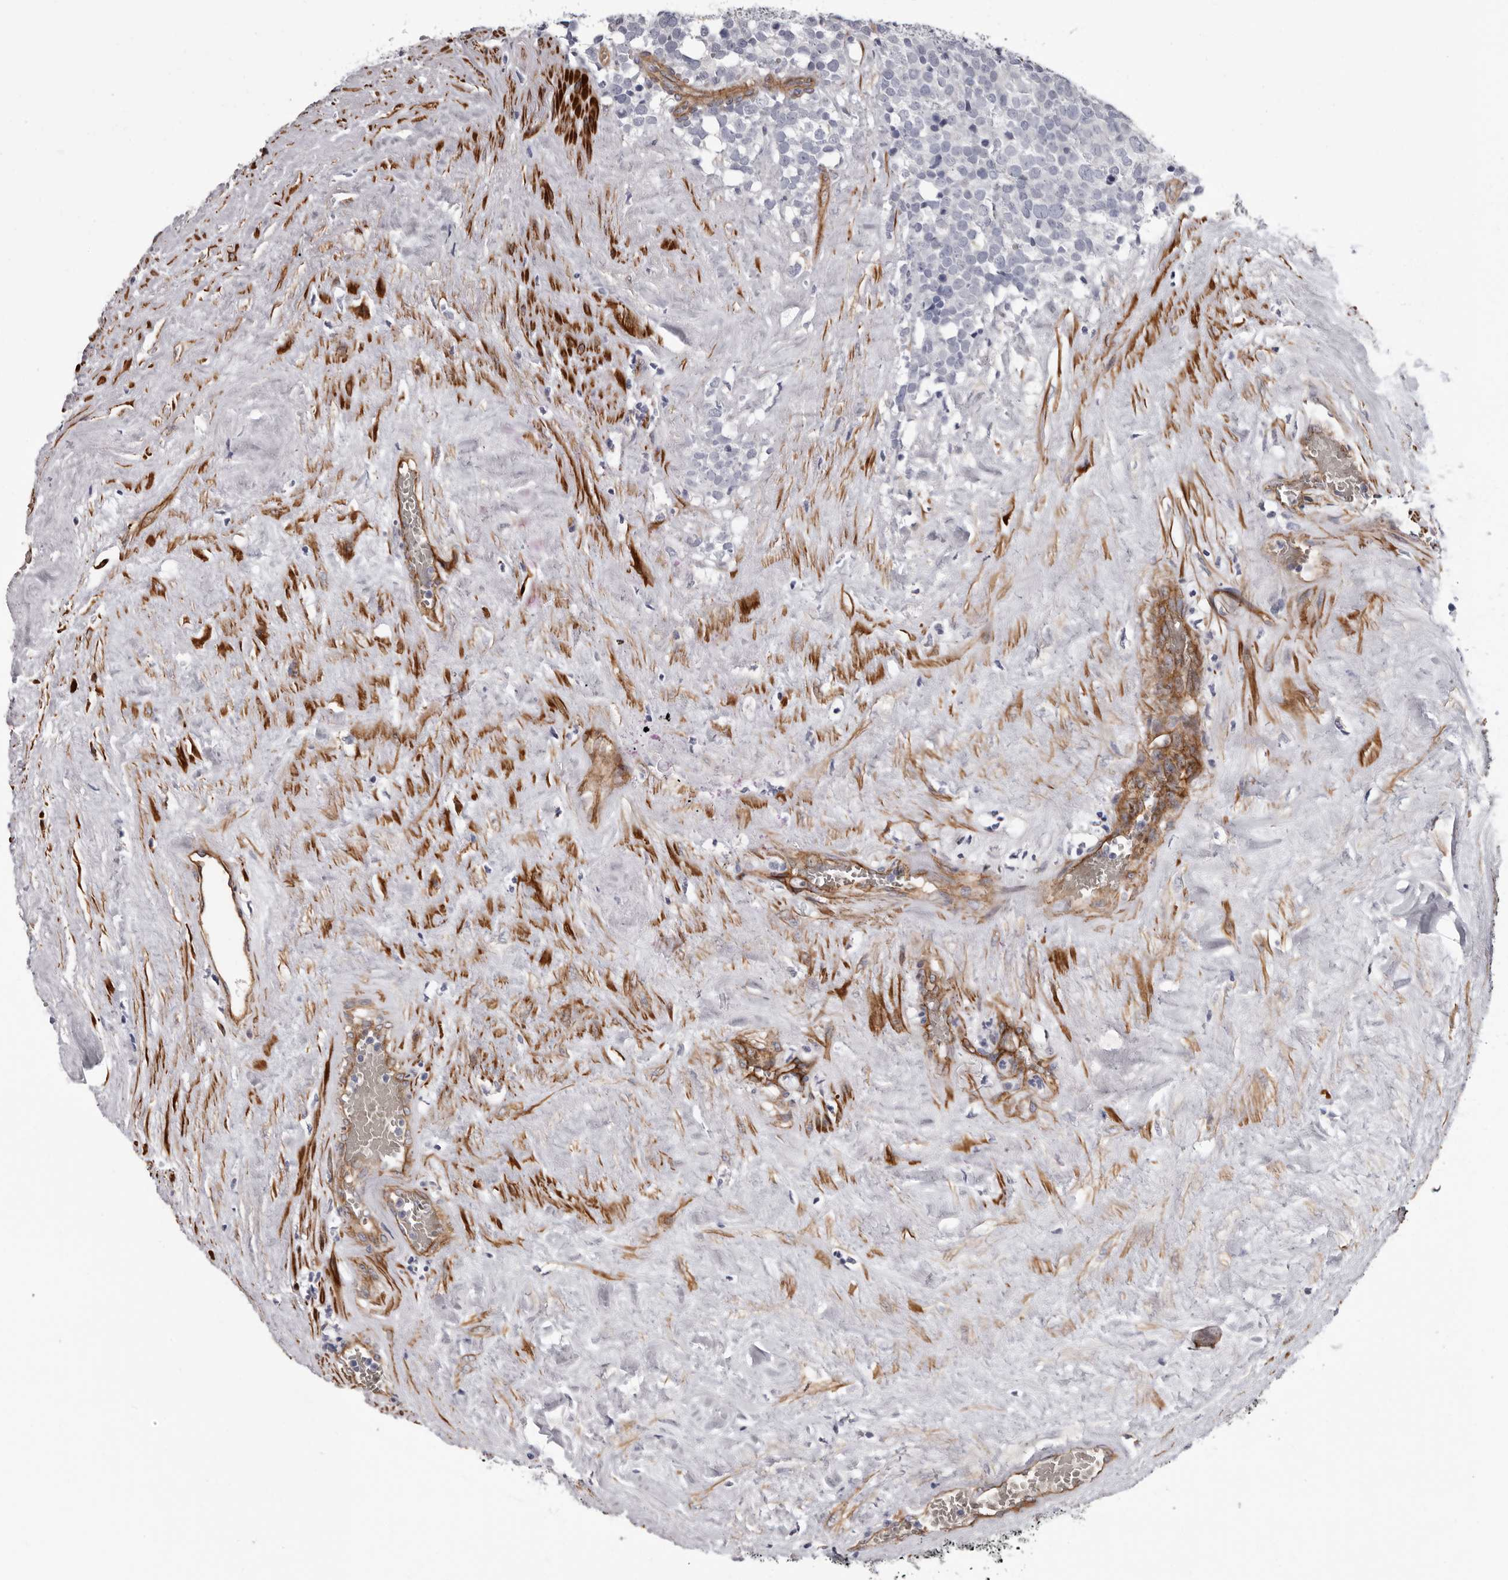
{"staining": {"intensity": "negative", "quantity": "none", "location": "none"}, "tissue": "testis cancer", "cell_type": "Tumor cells", "image_type": "cancer", "snomed": [{"axis": "morphology", "description": "Seminoma, NOS"}, {"axis": "topography", "description": "Testis"}], "caption": "Immunohistochemistry (IHC) micrograph of testis seminoma stained for a protein (brown), which reveals no expression in tumor cells.", "gene": "ADGRL4", "patient": {"sex": "male", "age": 71}}